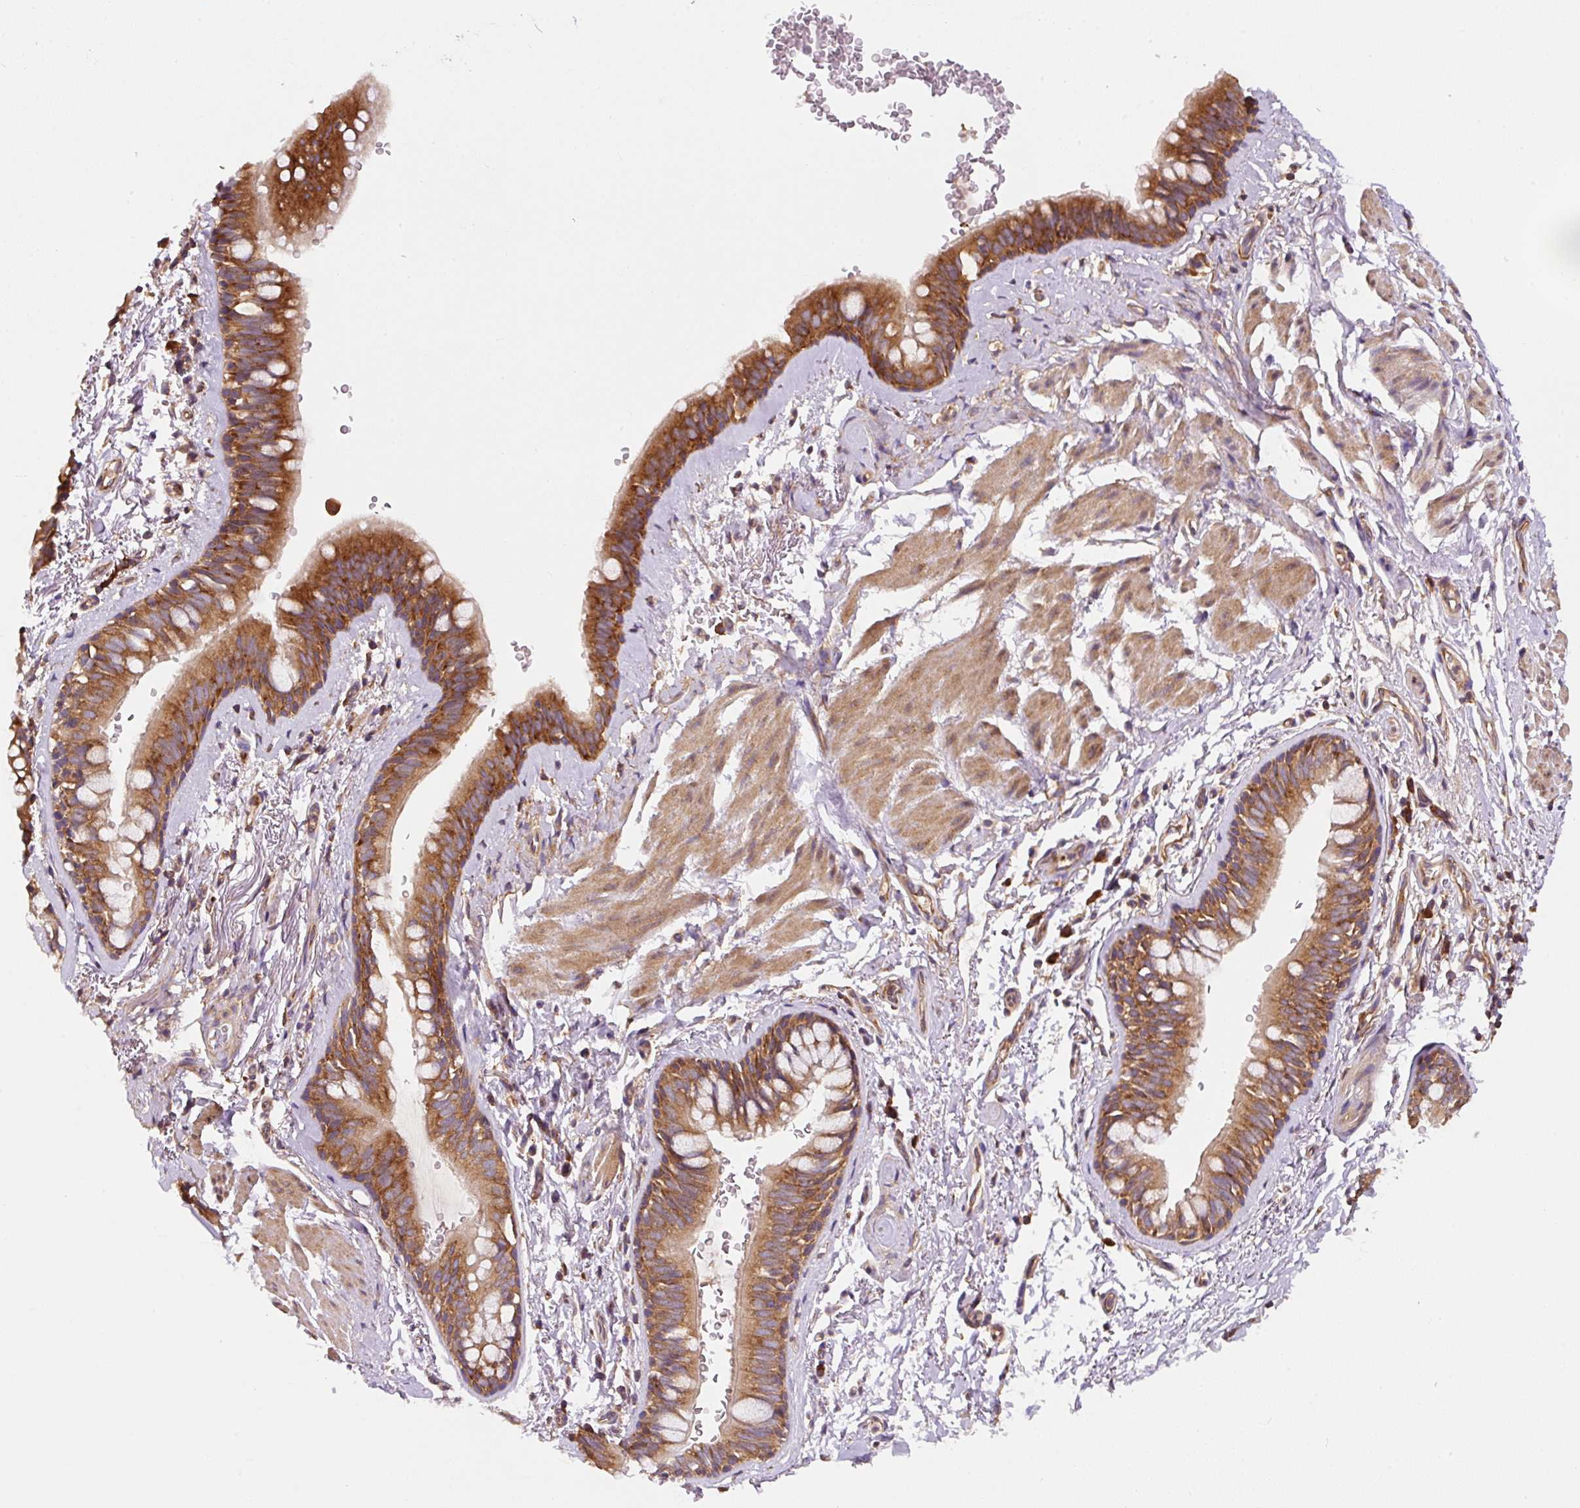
{"staining": {"intensity": "strong", "quantity": ">75%", "location": "cytoplasmic/membranous"}, "tissue": "bronchus", "cell_type": "Respiratory epithelial cells", "image_type": "normal", "snomed": [{"axis": "morphology", "description": "Normal tissue, NOS"}, {"axis": "topography", "description": "Bronchus"}], "caption": "Bronchus stained for a protein demonstrates strong cytoplasmic/membranous positivity in respiratory epithelial cells.", "gene": "EIF2S2", "patient": {"sex": "male", "age": 67}}